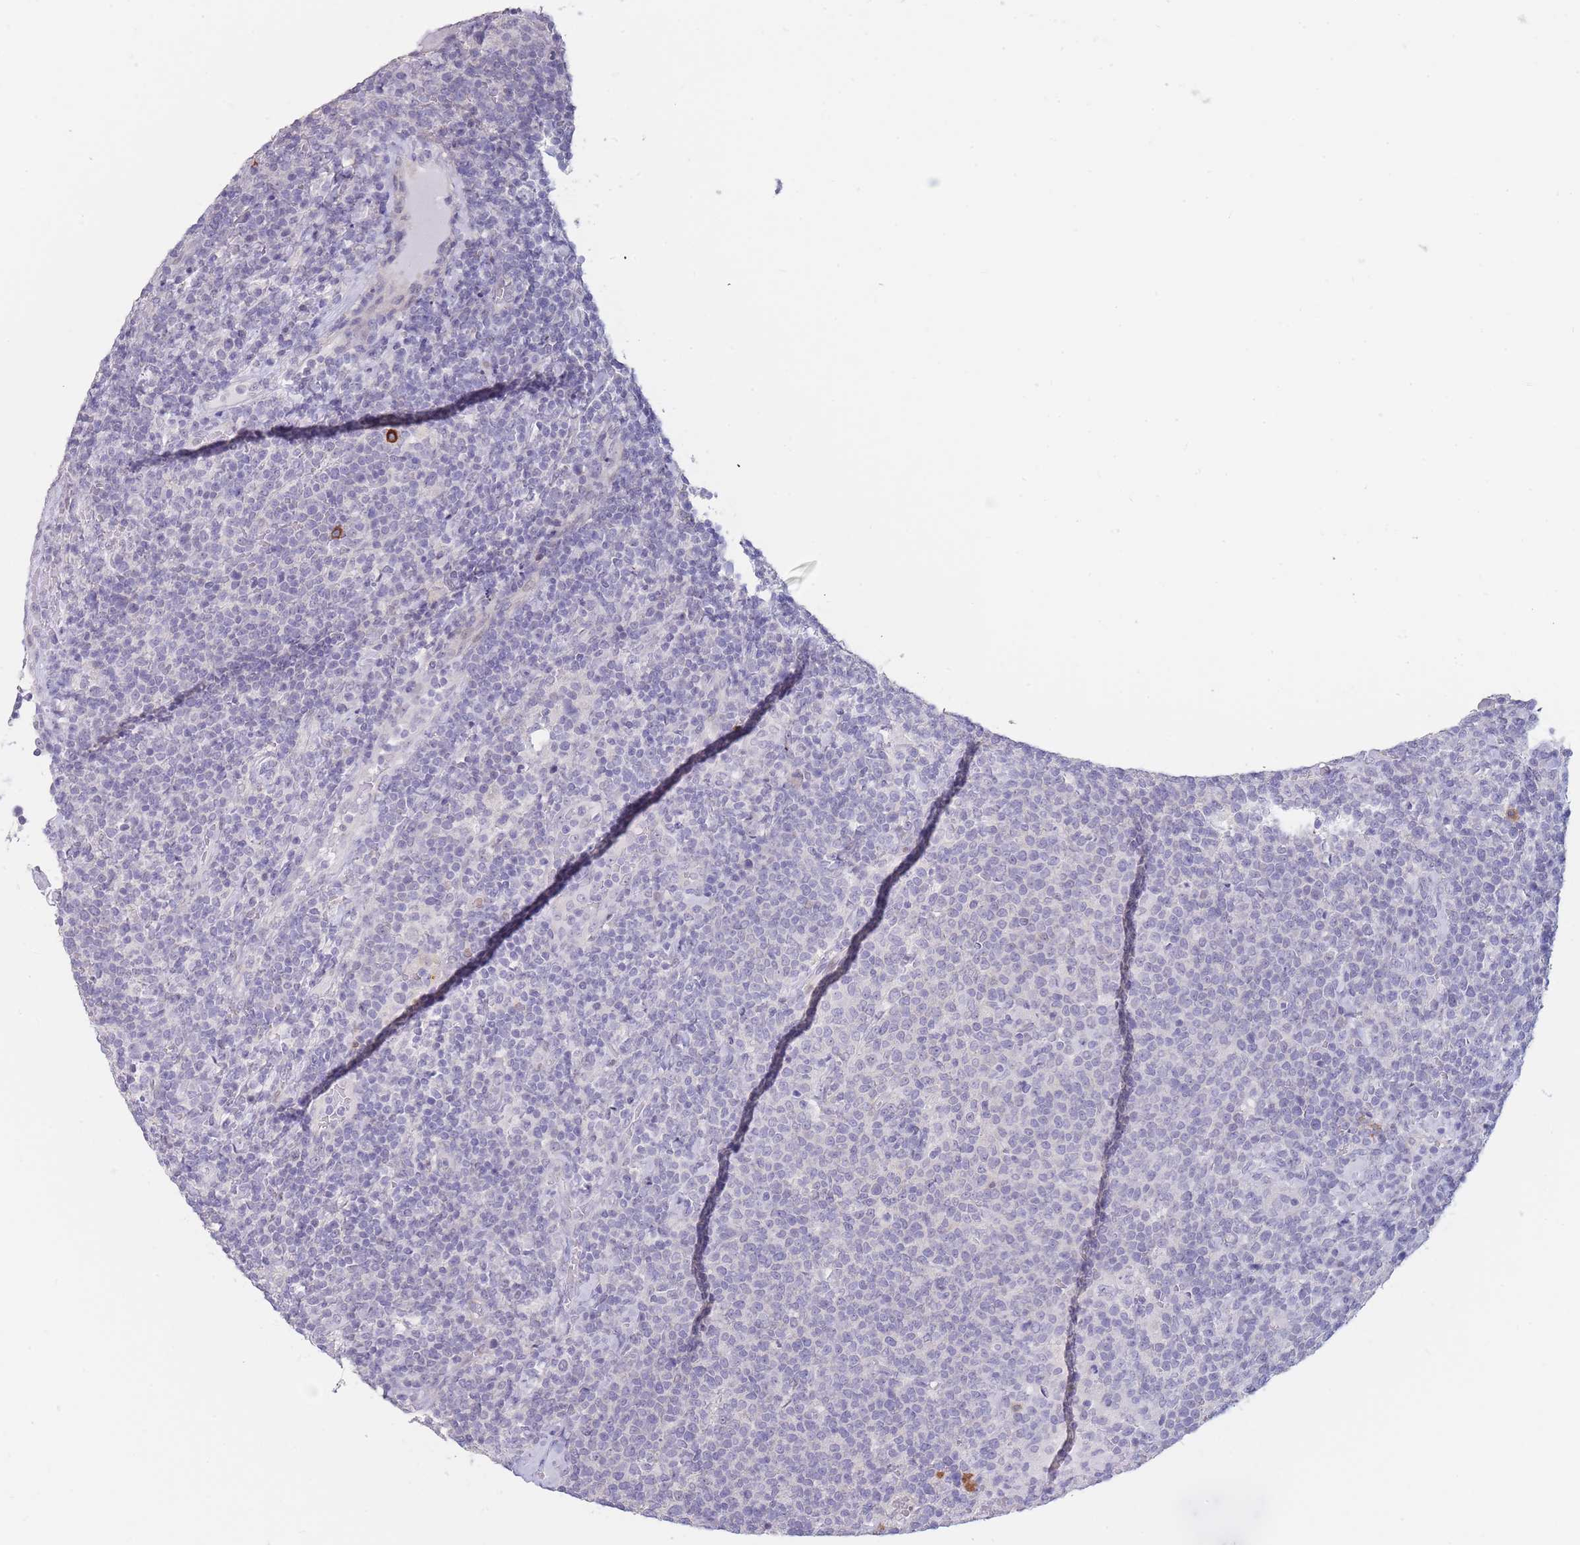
{"staining": {"intensity": "negative", "quantity": "none", "location": "none"}, "tissue": "lymphoma", "cell_type": "Tumor cells", "image_type": "cancer", "snomed": [{"axis": "morphology", "description": "Malignant lymphoma, non-Hodgkin's type, High grade"}, {"axis": "topography", "description": "Lymph node"}], "caption": "Human lymphoma stained for a protein using IHC demonstrates no positivity in tumor cells.", "gene": "ASAP3", "patient": {"sex": "male", "age": 61}}